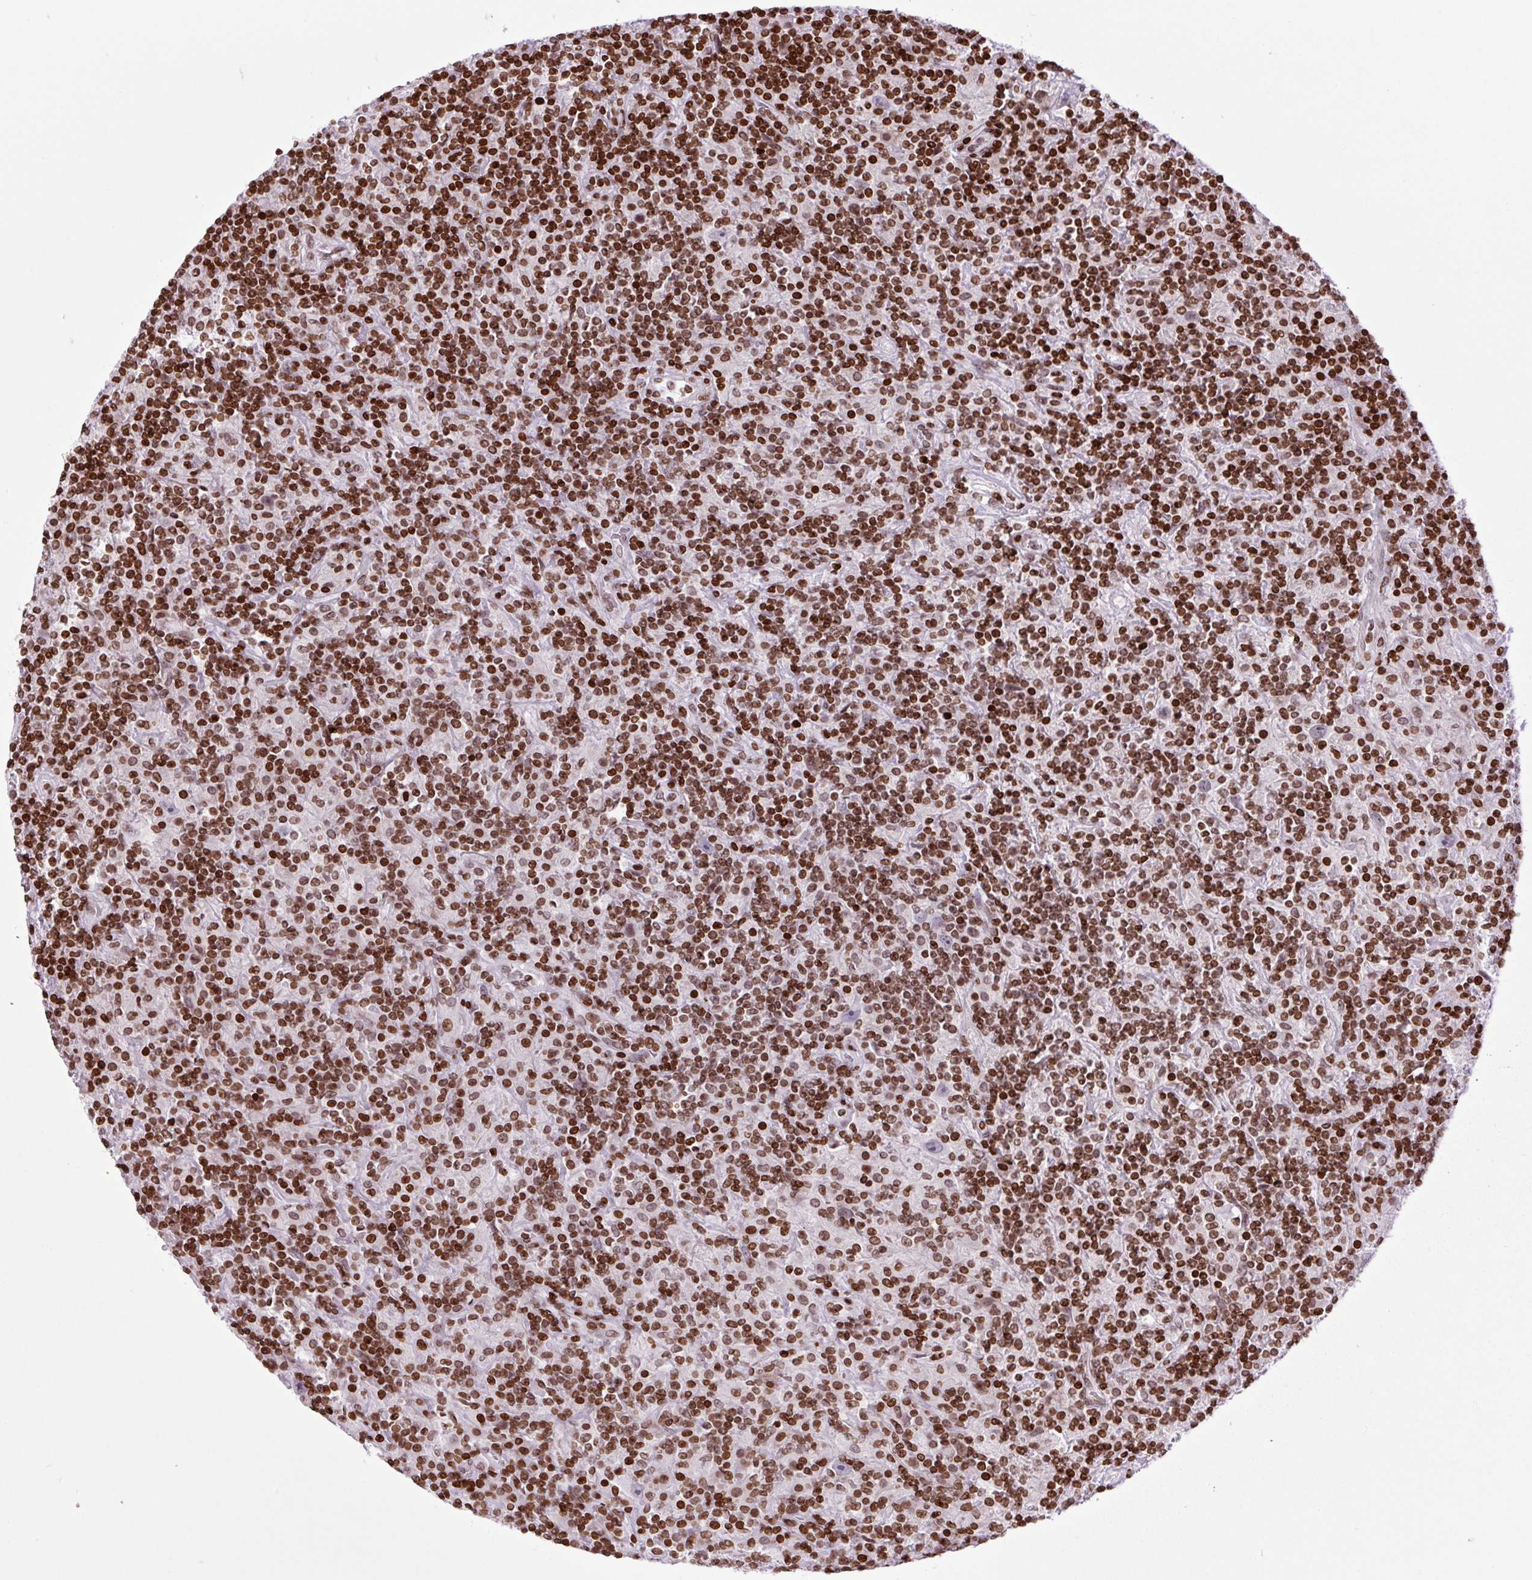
{"staining": {"intensity": "negative", "quantity": "none", "location": "none"}, "tissue": "lymphoma", "cell_type": "Tumor cells", "image_type": "cancer", "snomed": [{"axis": "morphology", "description": "Hodgkin's disease, NOS"}, {"axis": "topography", "description": "Lymph node"}], "caption": "Hodgkin's disease was stained to show a protein in brown. There is no significant expression in tumor cells. (DAB (3,3'-diaminobenzidine) immunohistochemistry (IHC) visualized using brightfield microscopy, high magnification).", "gene": "H1-3", "patient": {"sex": "male", "age": 70}}